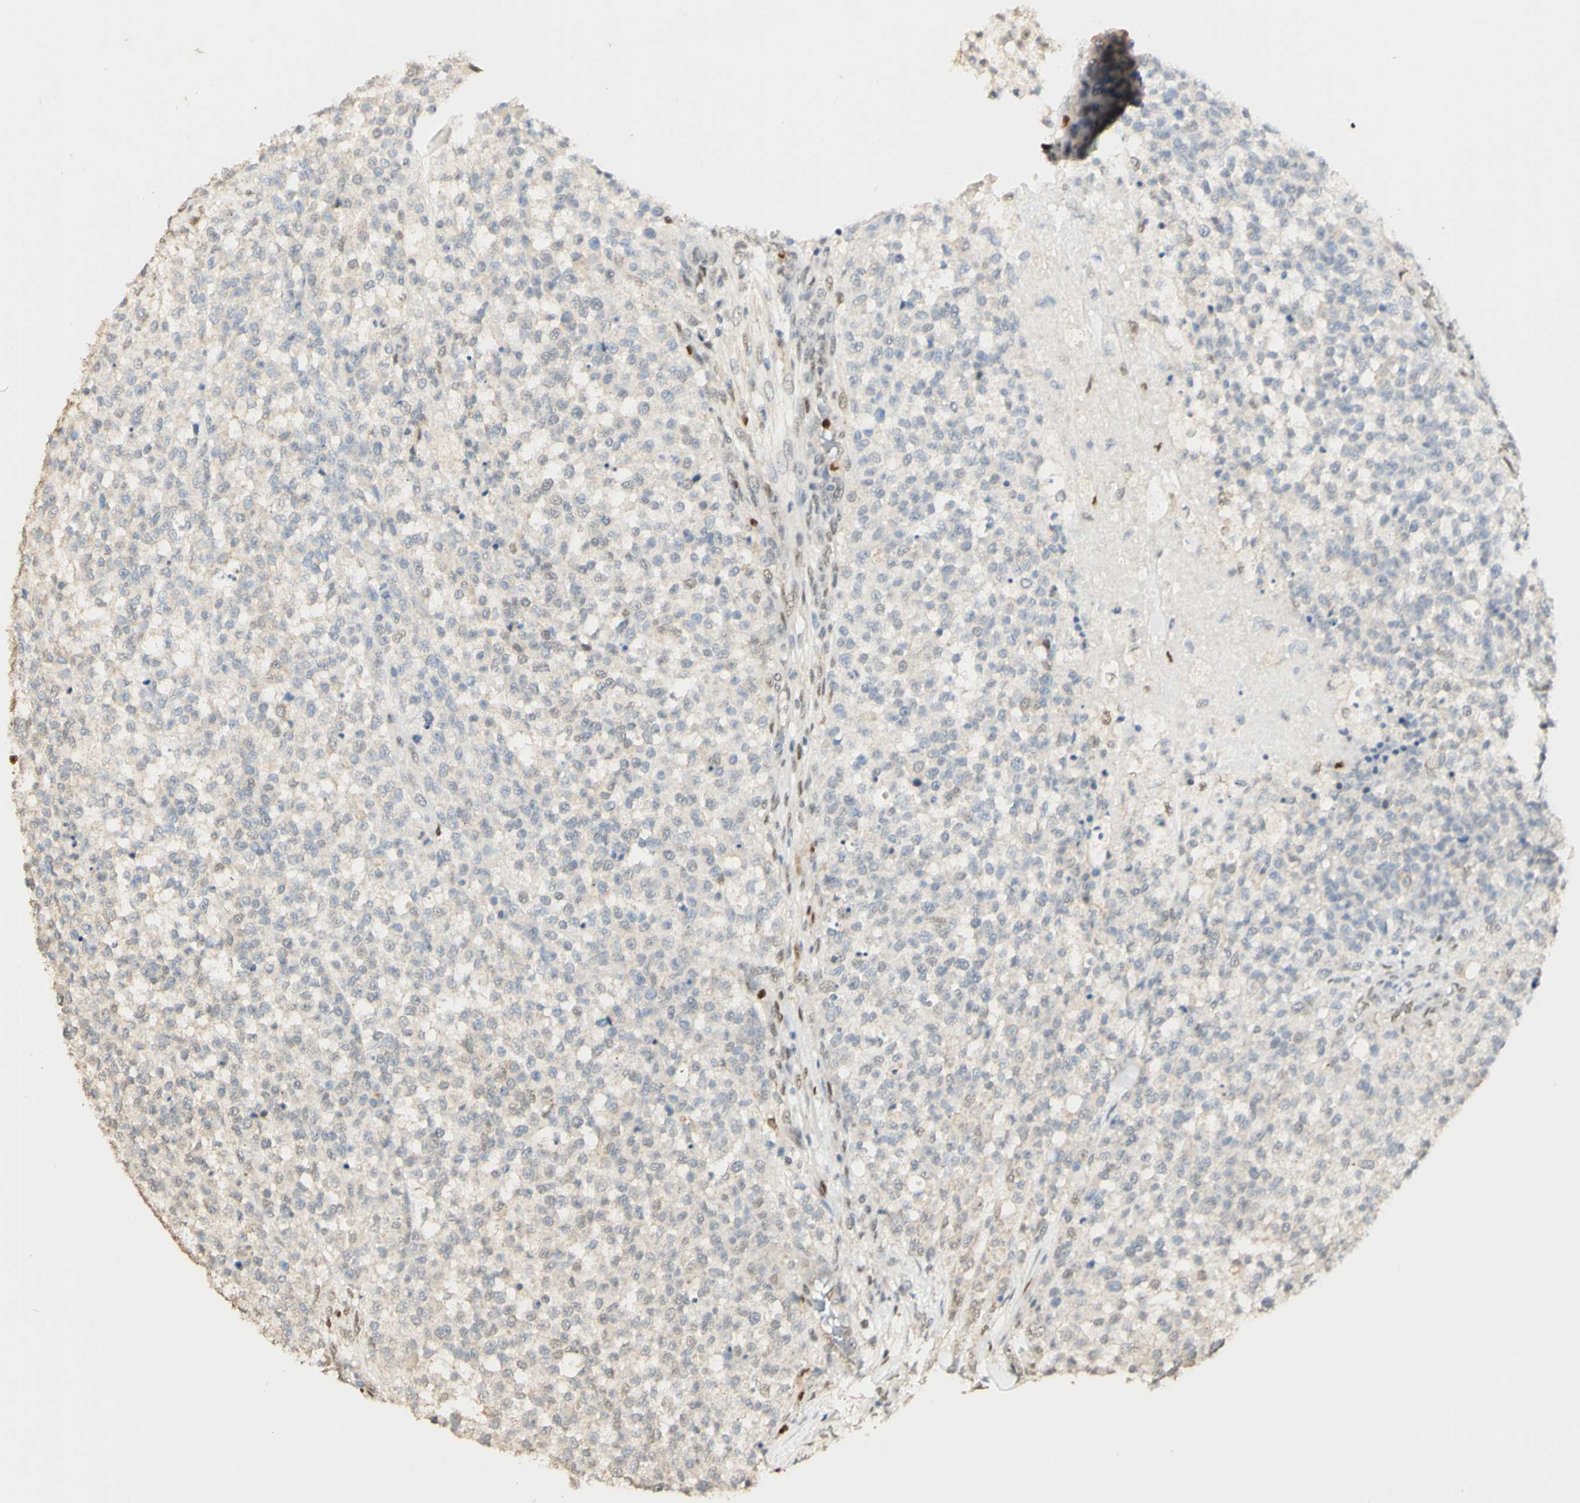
{"staining": {"intensity": "negative", "quantity": "none", "location": "none"}, "tissue": "testis cancer", "cell_type": "Tumor cells", "image_type": "cancer", "snomed": [{"axis": "morphology", "description": "Seminoma, NOS"}, {"axis": "topography", "description": "Testis"}], "caption": "Immunohistochemical staining of testis cancer exhibits no significant expression in tumor cells.", "gene": "MAP3K4", "patient": {"sex": "male", "age": 59}}